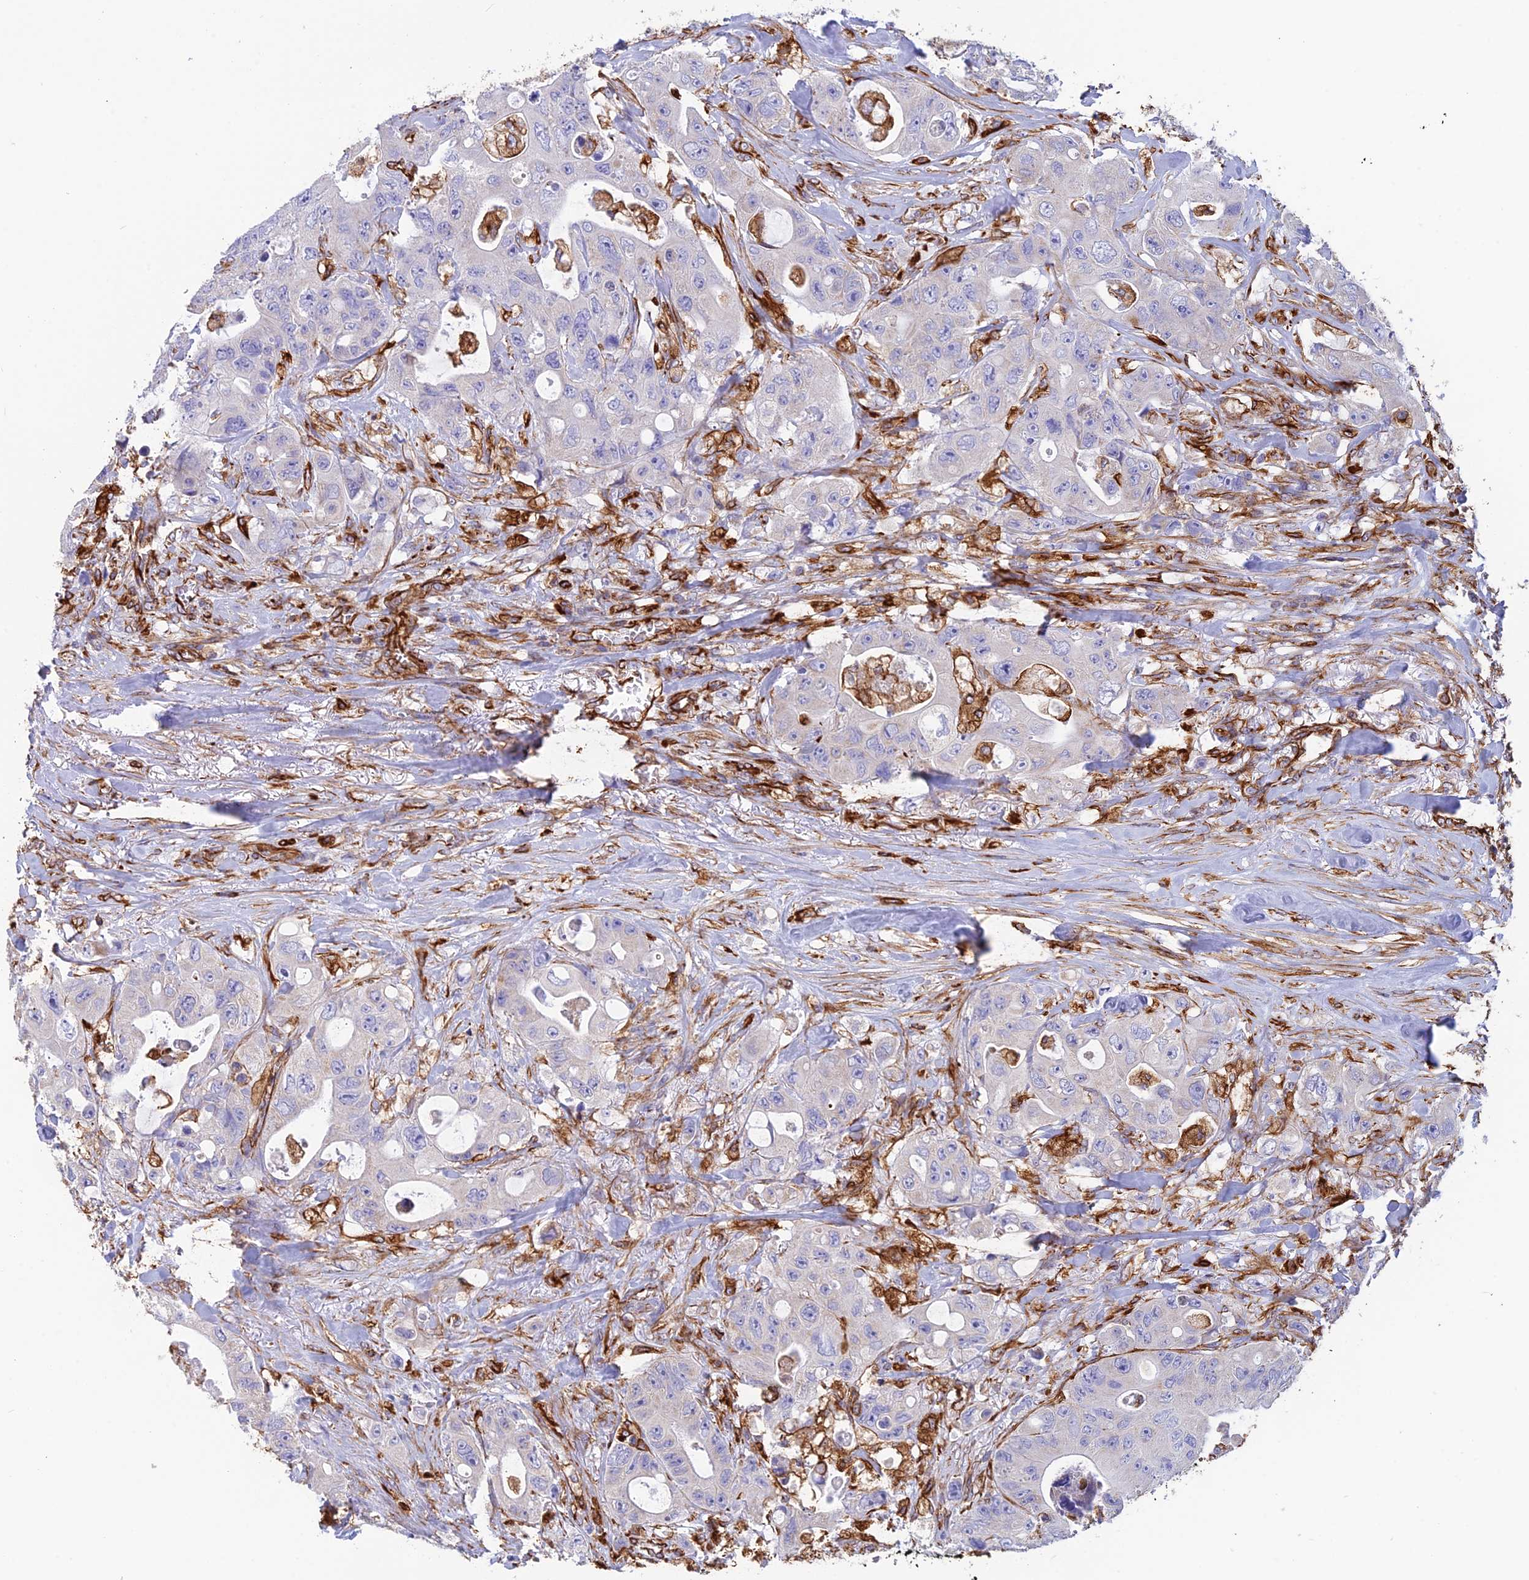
{"staining": {"intensity": "negative", "quantity": "none", "location": "none"}, "tissue": "colorectal cancer", "cell_type": "Tumor cells", "image_type": "cancer", "snomed": [{"axis": "morphology", "description": "Adenocarcinoma, NOS"}, {"axis": "topography", "description": "Colon"}], "caption": "Immunohistochemistry (IHC) image of colorectal adenocarcinoma stained for a protein (brown), which exhibits no staining in tumor cells.", "gene": "FBXL20", "patient": {"sex": "female", "age": 46}}